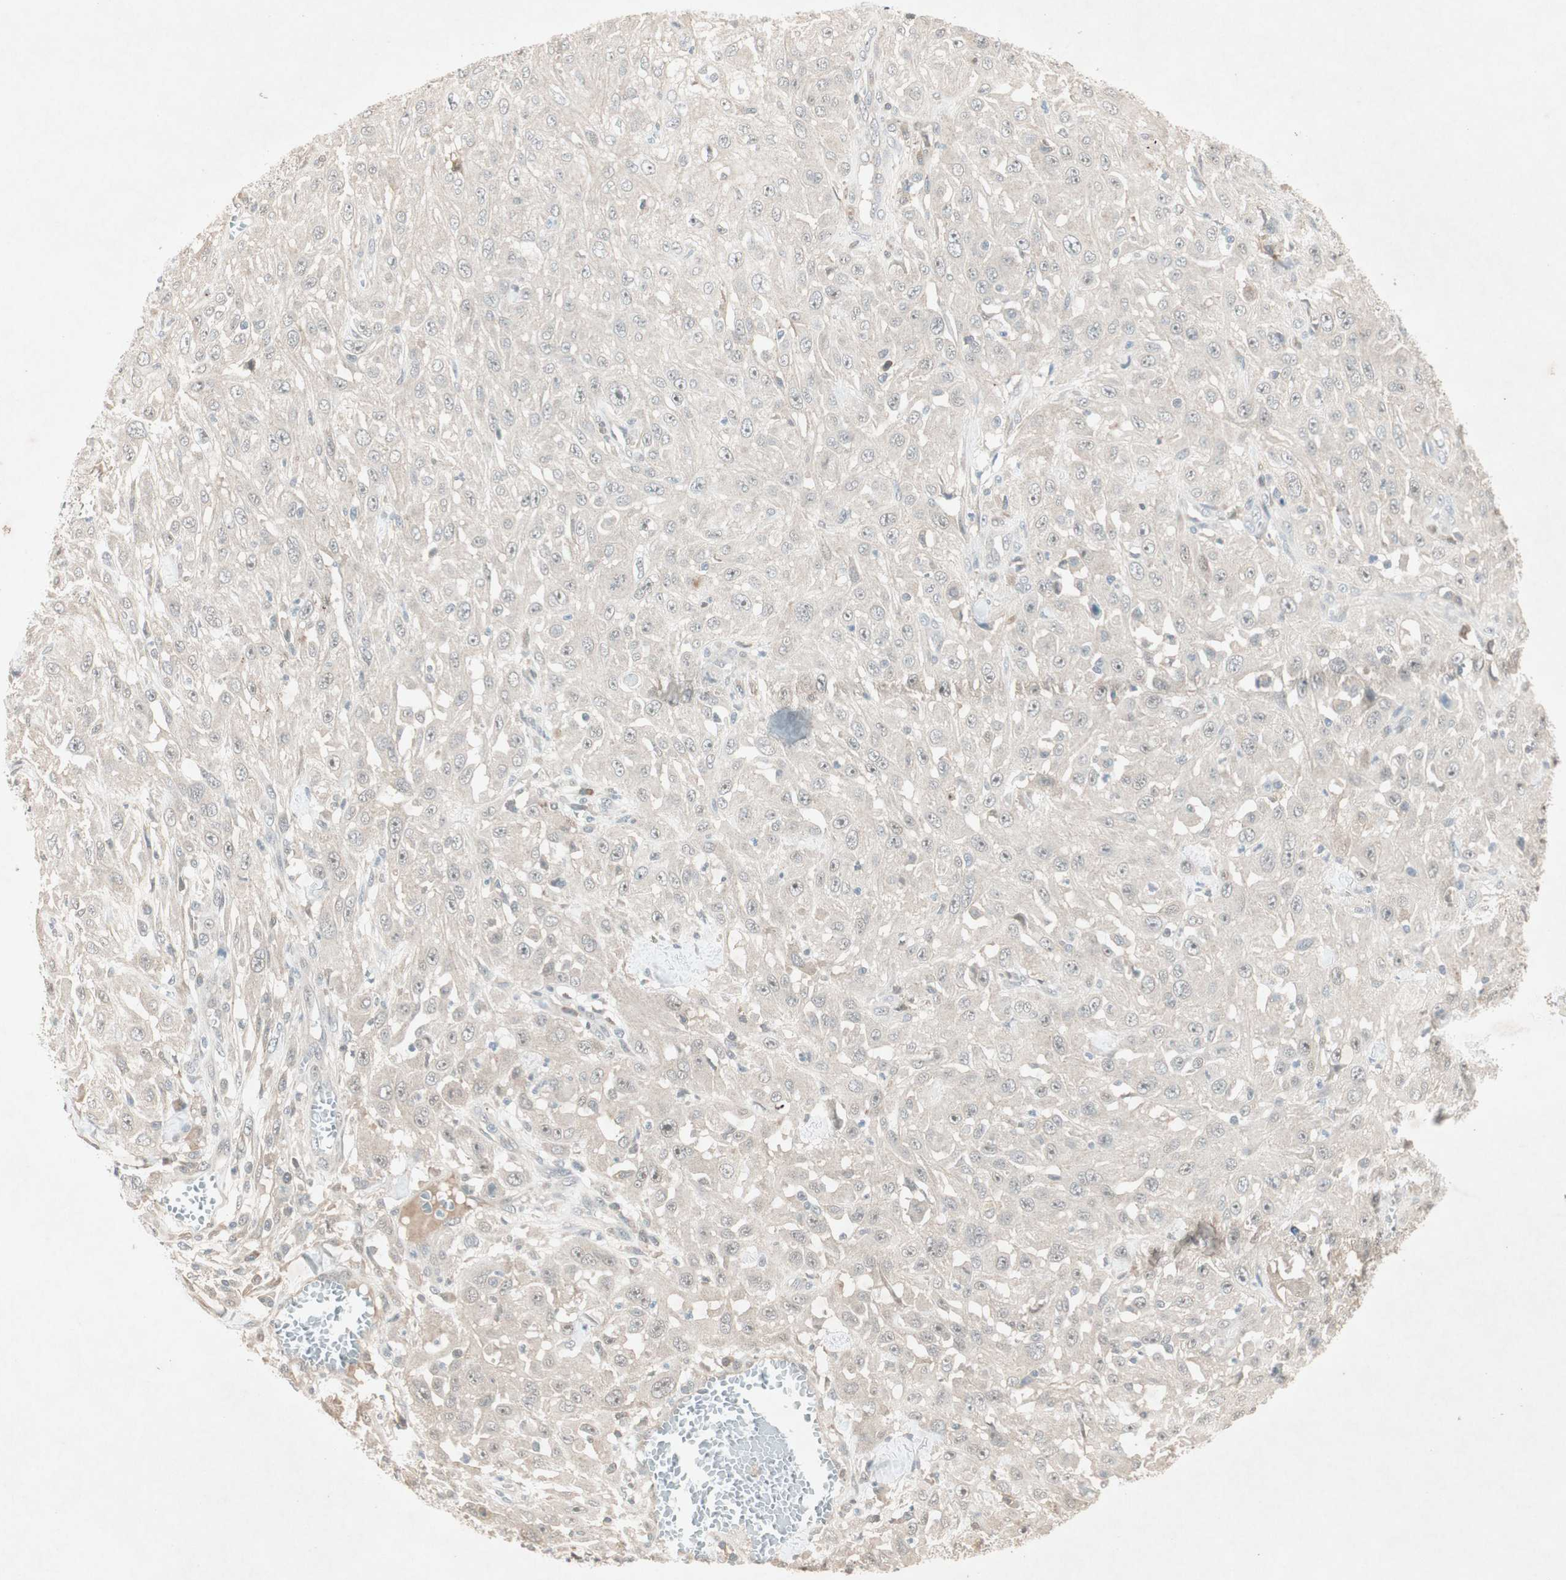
{"staining": {"intensity": "negative", "quantity": "none", "location": "none"}, "tissue": "skin cancer", "cell_type": "Tumor cells", "image_type": "cancer", "snomed": [{"axis": "morphology", "description": "Squamous cell carcinoma, NOS"}, {"axis": "morphology", "description": "Squamous cell carcinoma, metastatic, NOS"}, {"axis": "topography", "description": "Skin"}, {"axis": "topography", "description": "Lymph node"}], "caption": "Skin metastatic squamous cell carcinoma was stained to show a protein in brown. There is no significant staining in tumor cells.", "gene": "RNGTT", "patient": {"sex": "male", "age": 75}}